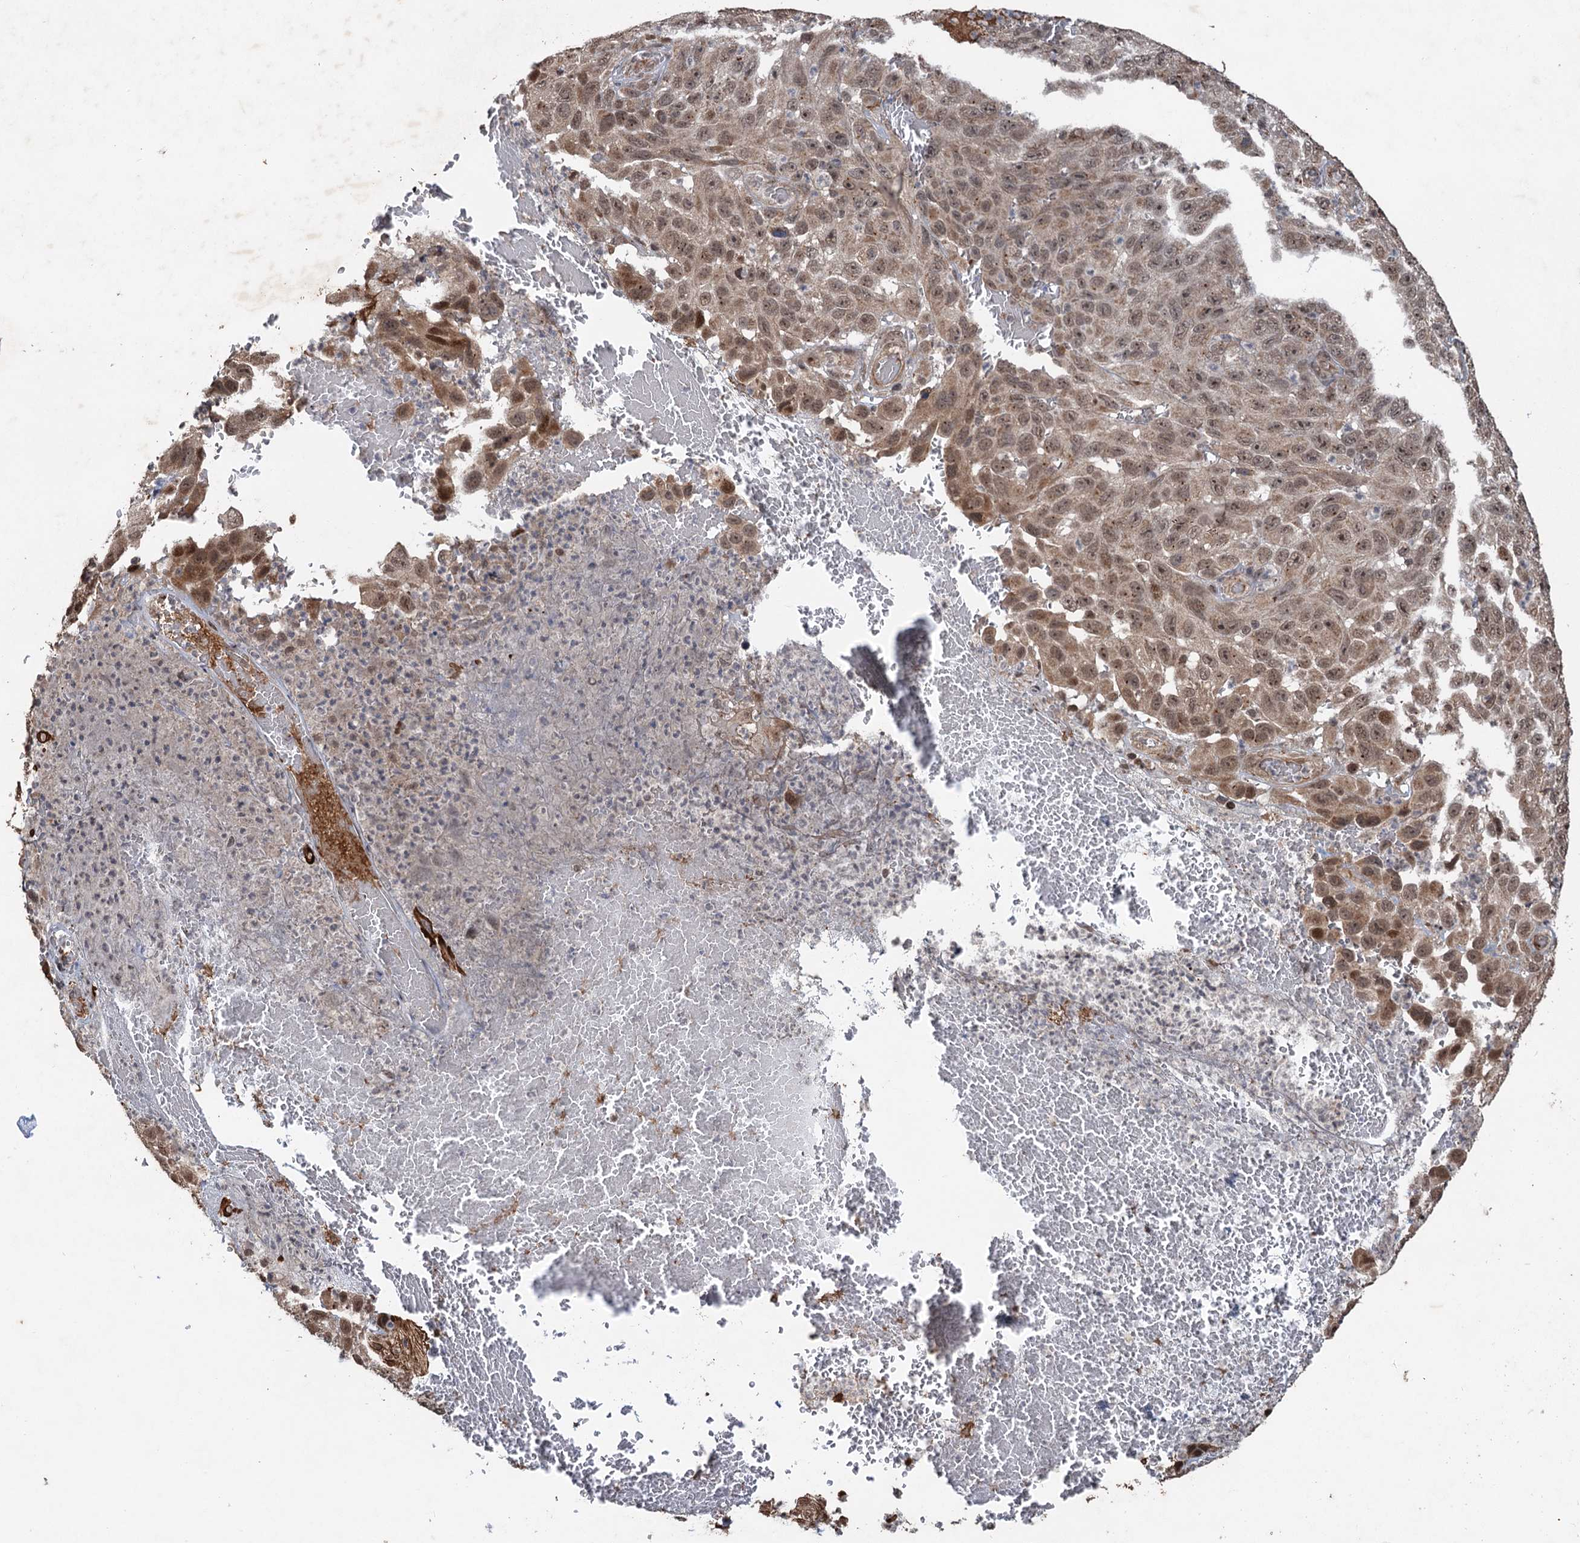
{"staining": {"intensity": "moderate", "quantity": ">75%", "location": "cytoplasmic/membranous,nuclear"}, "tissue": "melanoma", "cell_type": "Tumor cells", "image_type": "cancer", "snomed": [{"axis": "morphology", "description": "Normal tissue, NOS"}, {"axis": "morphology", "description": "Malignant melanoma, NOS"}, {"axis": "topography", "description": "Skin"}], "caption": "Tumor cells demonstrate medium levels of moderate cytoplasmic/membranous and nuclear expression in approximately >75% of cells in human melanoma.", "gene": "REP15", "patient": {"sex": "female", "age": 96}}